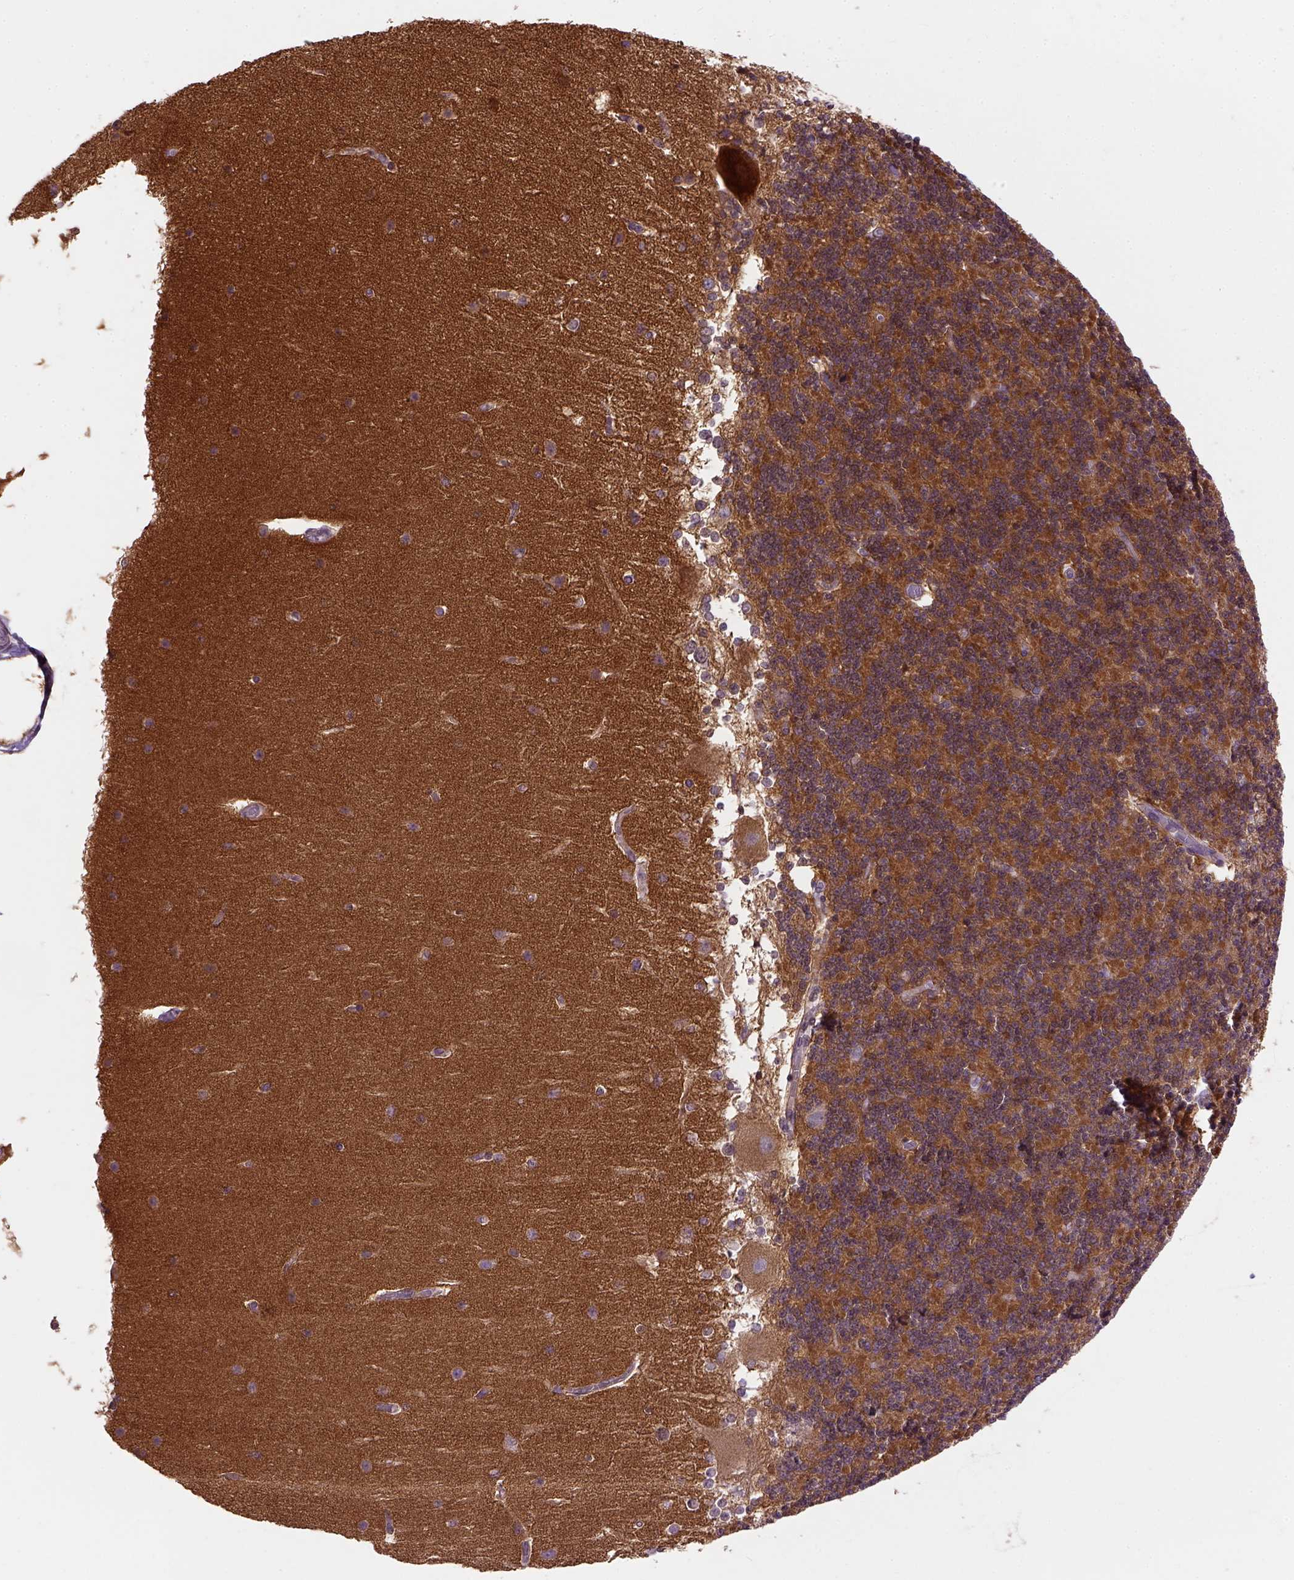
{"staining": {"intensity": "moderate", "quantity": ">75%", "location": "cytoplasmic/membranous"}, "tissue": "cerebellum", "cell_type": "Cells in granular layer", "image_type": "normal", "snomed": [{"axis": "morphology", "description": "Normal tissue, NOS"}, {"axis": "topography", "description": "Cerebellum"}], "caption": "Moderate cytoplasmic/membranous positivity is seen in approximately >75% of cells in granular layer in benign cerebellum.", "gene": "KAZN", "patient": {"sex": "female", "age": 19}}